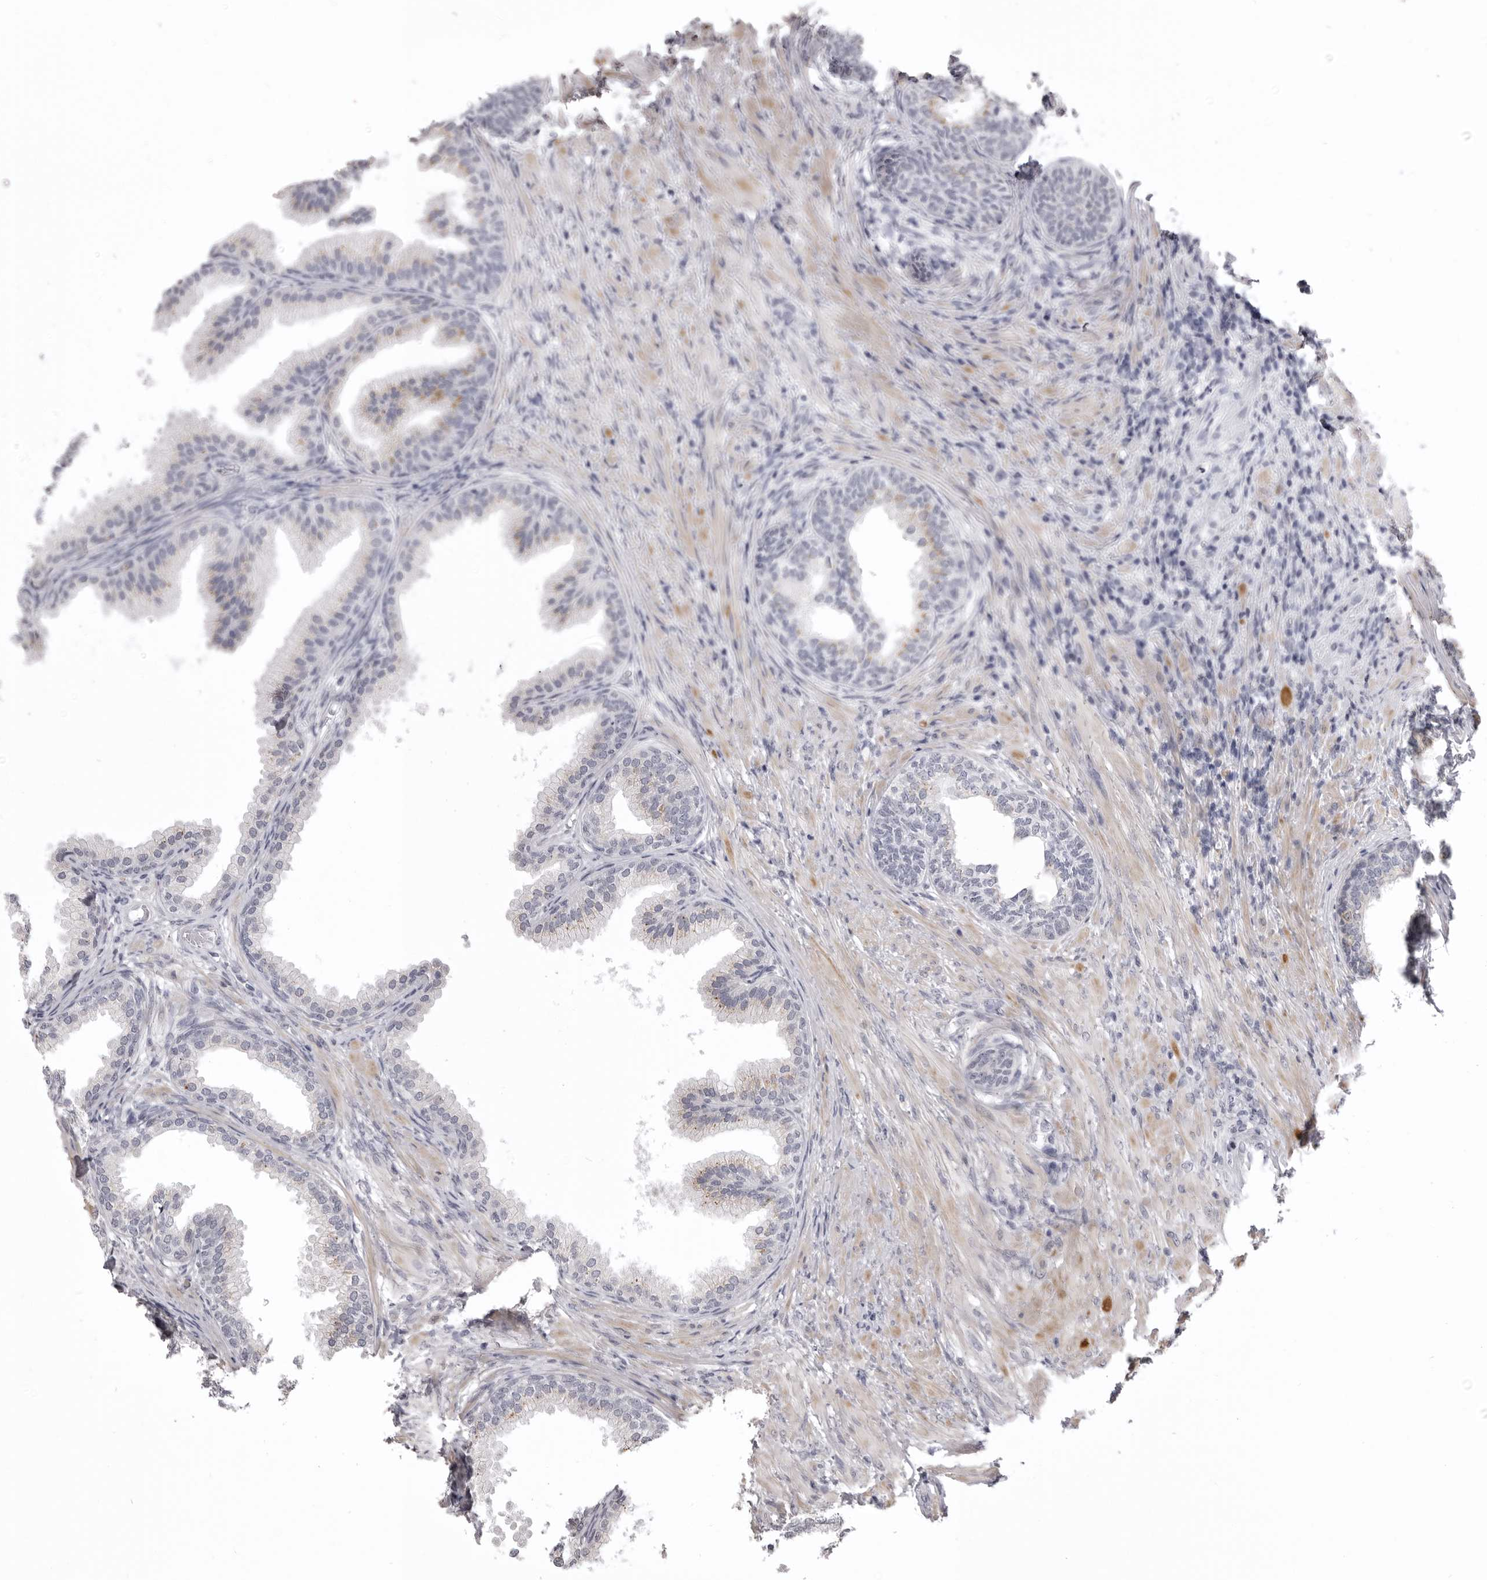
{"staining": {"intensity": "moderate", "quantity": "<25%", "location": "cytoplasmic/membranous"}, "tissue": "prostate", "cell_type": "Glandular cells", "image_type": "normal", "snomed": [{"axis": "morphology", "description": "Normal tissue, NOS"}, {"axis": "topography", "description": "Prostate"}], "caption": "This image displays unremarkable prostate stained with immunohistochemistry to label a protein in brown. The cytoplasmic/membranous of glandular cells show moderate positivity for the protein. Nuclei are counter-stained blue.", "gene": "NCEH1", "patient": {"sex": "male", "age": 76}}